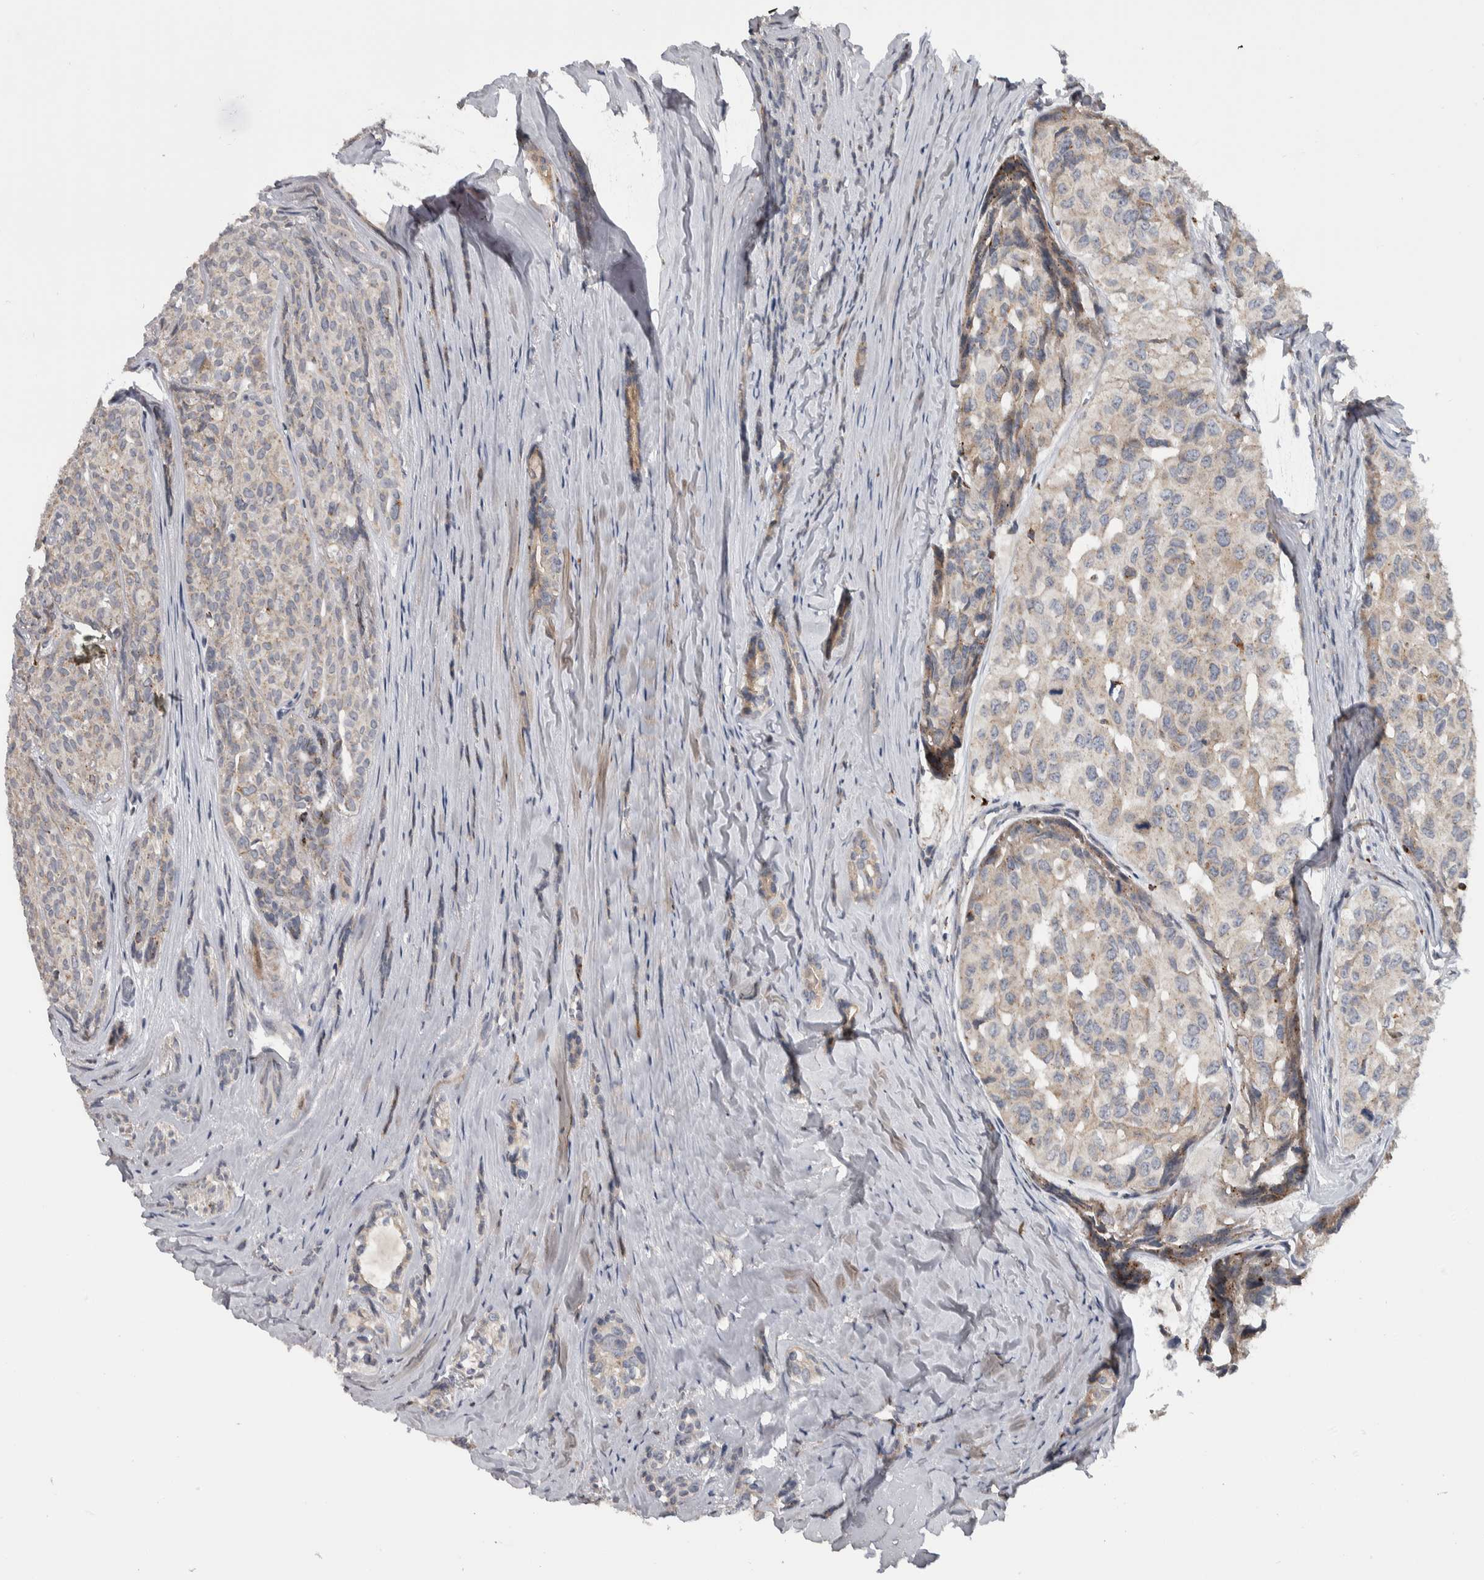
{"staining": {"intensity": "weak", "quantity": ">75%", "location": "cytoplasmic/membranous"}, "tissue": "head and neck cancer", "cell_type": "Tumor cells", "image_type": "cancer", "snomed": [{"axis": "morphology", "description": "Adenocarcinoma, NOS"}, {"axis": "topography", "description": "Salivary gland, NOS"}, {"axis": "topography", "description": "Head-Neck"}], "caption": "Brown immunohistochemical staining in head and neck cancer shows weak cytoplasmic/membranous staining in approximately >75% of tumor cells.", "gene": "FAM83G", "patient": {"sex": "female", "age": 76}}